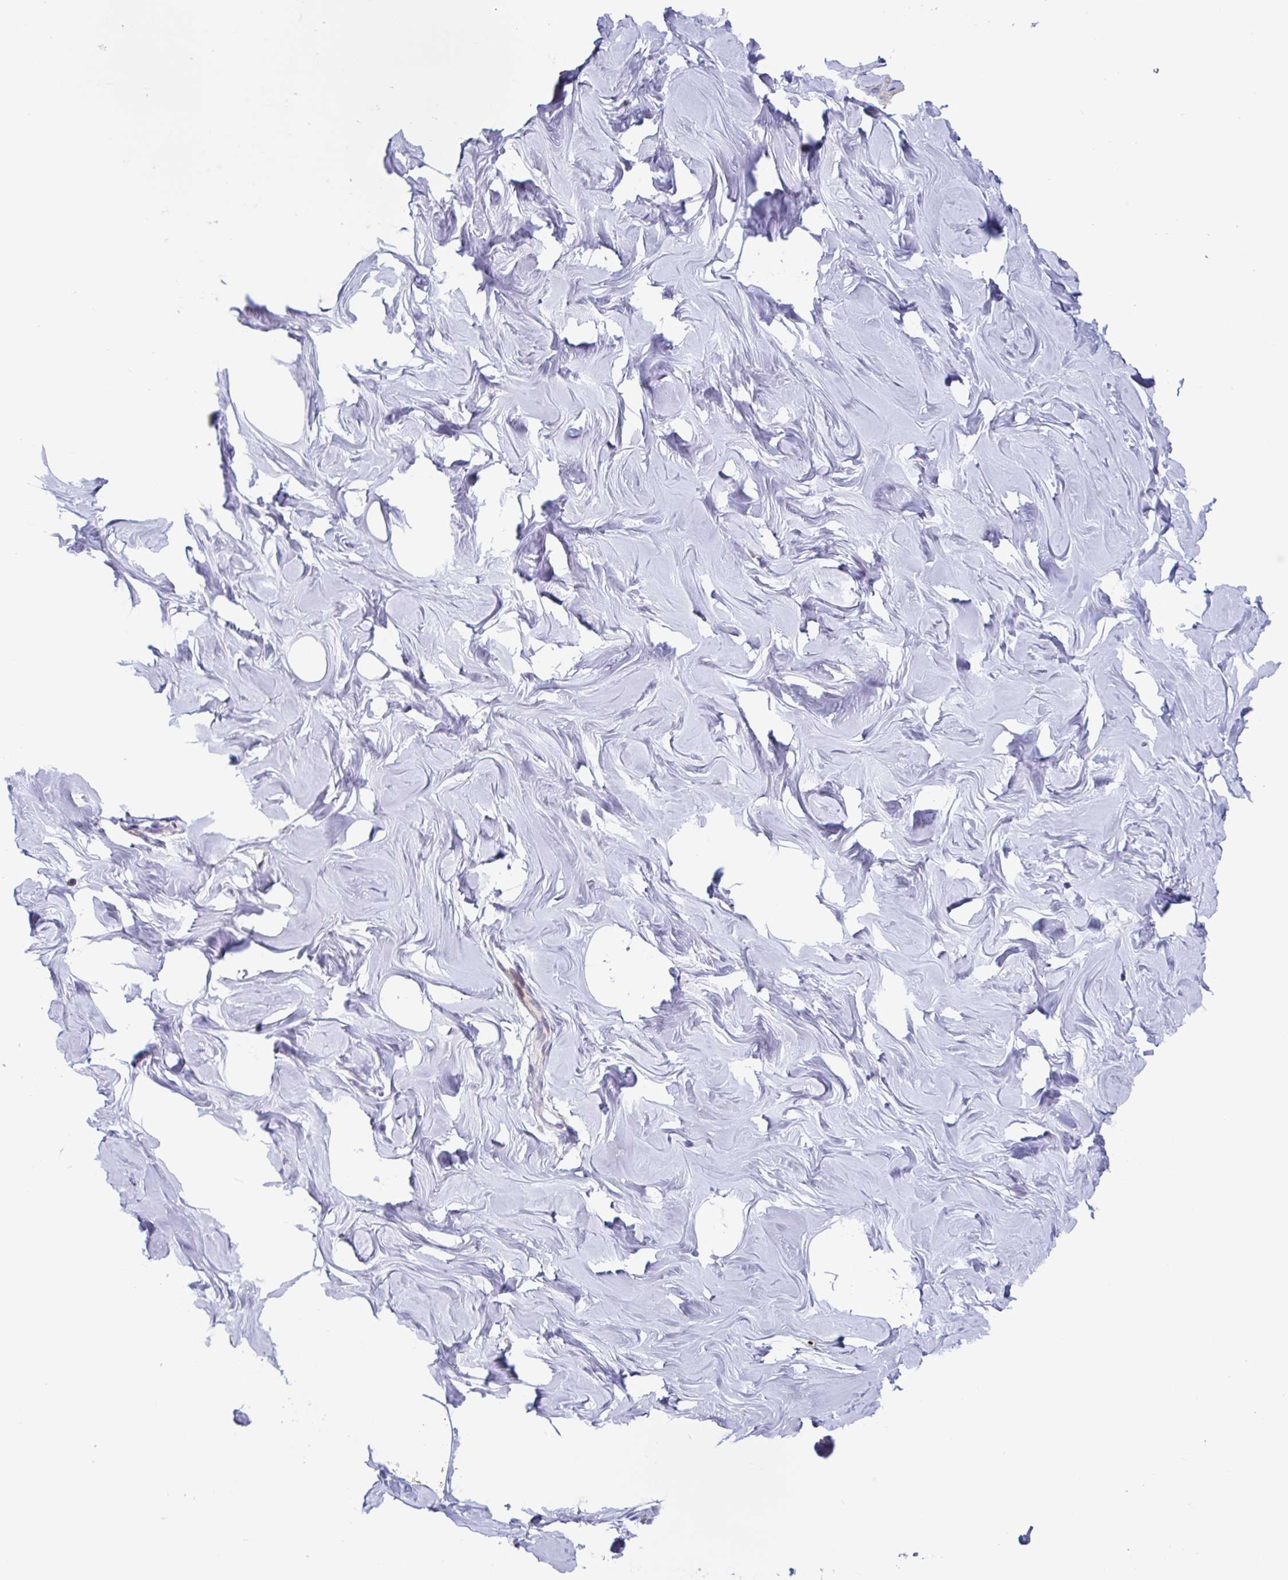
{"staining": {"intensity": "negative", "quantity": "none", "location": "none"}, "tissue": "breast", "cell_type": "Adipocytes", "image_type": "normal", "snomed": [{"axis": "morphology", "description": "Normal tissue, NOS"}, {"axis": "topography", "description": "Breast"}], "caption": "Adipocytes are negative for brown protein staining in benign breast.", "gene": "DUXA", "patient": {"sex": "female", "age": 27}}